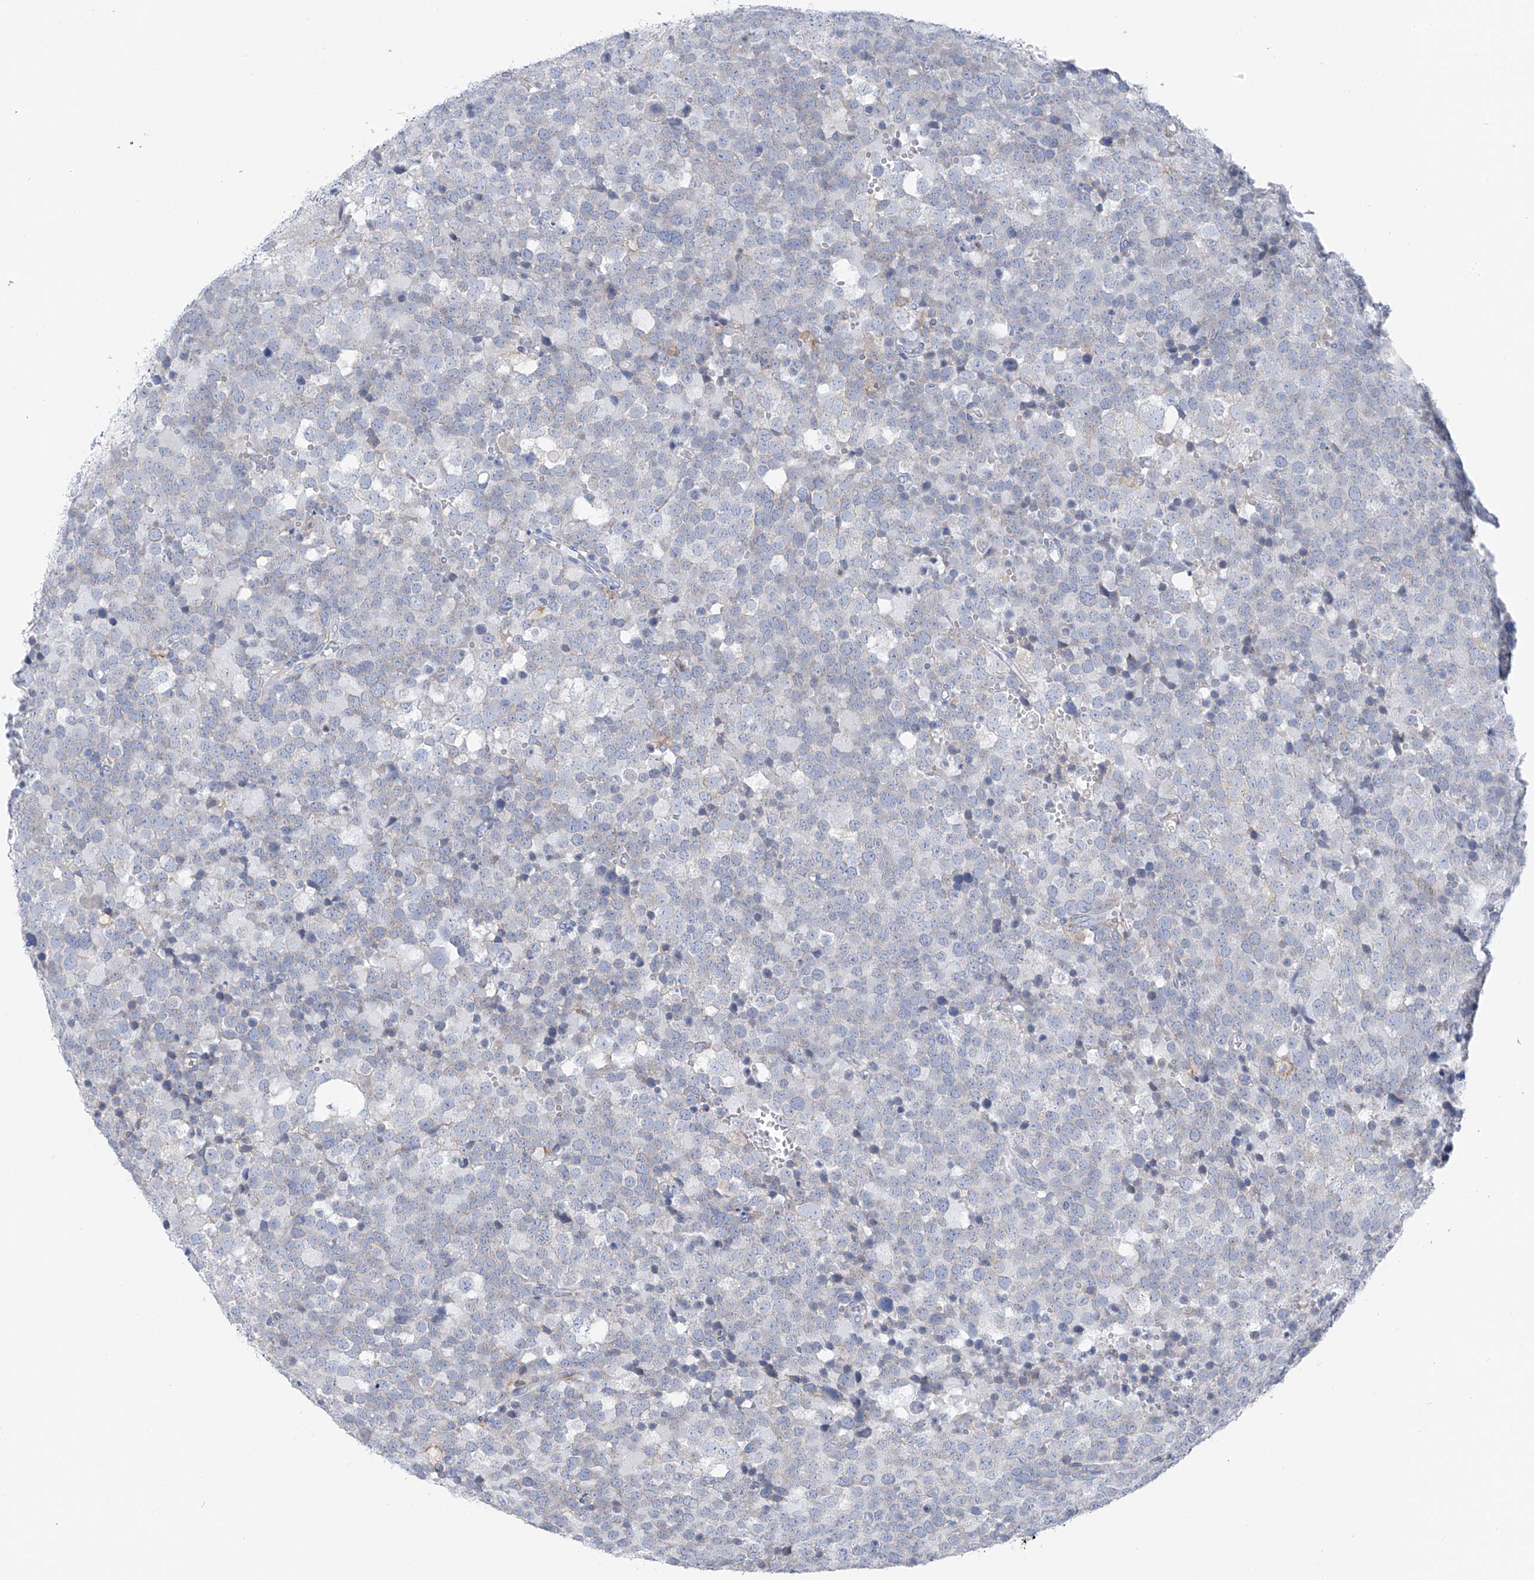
{"staining": {"intensity": "negative", "quantity": "none", "location": "none"}, "tissue": "testis cancer", "cell_type": "Tumor cells", "image_type": "cancer", "snomed": [{"axis": "morphology", "description": "Seminoma, NOS"}, {"axis": "topography", "description": "Testis"}], "caption": "Tumor cells are negative for brown protein staining in testis cancer (seminoma).", "gene": "POMGNT2", "patient": {"sex": "male", "age": 71}}